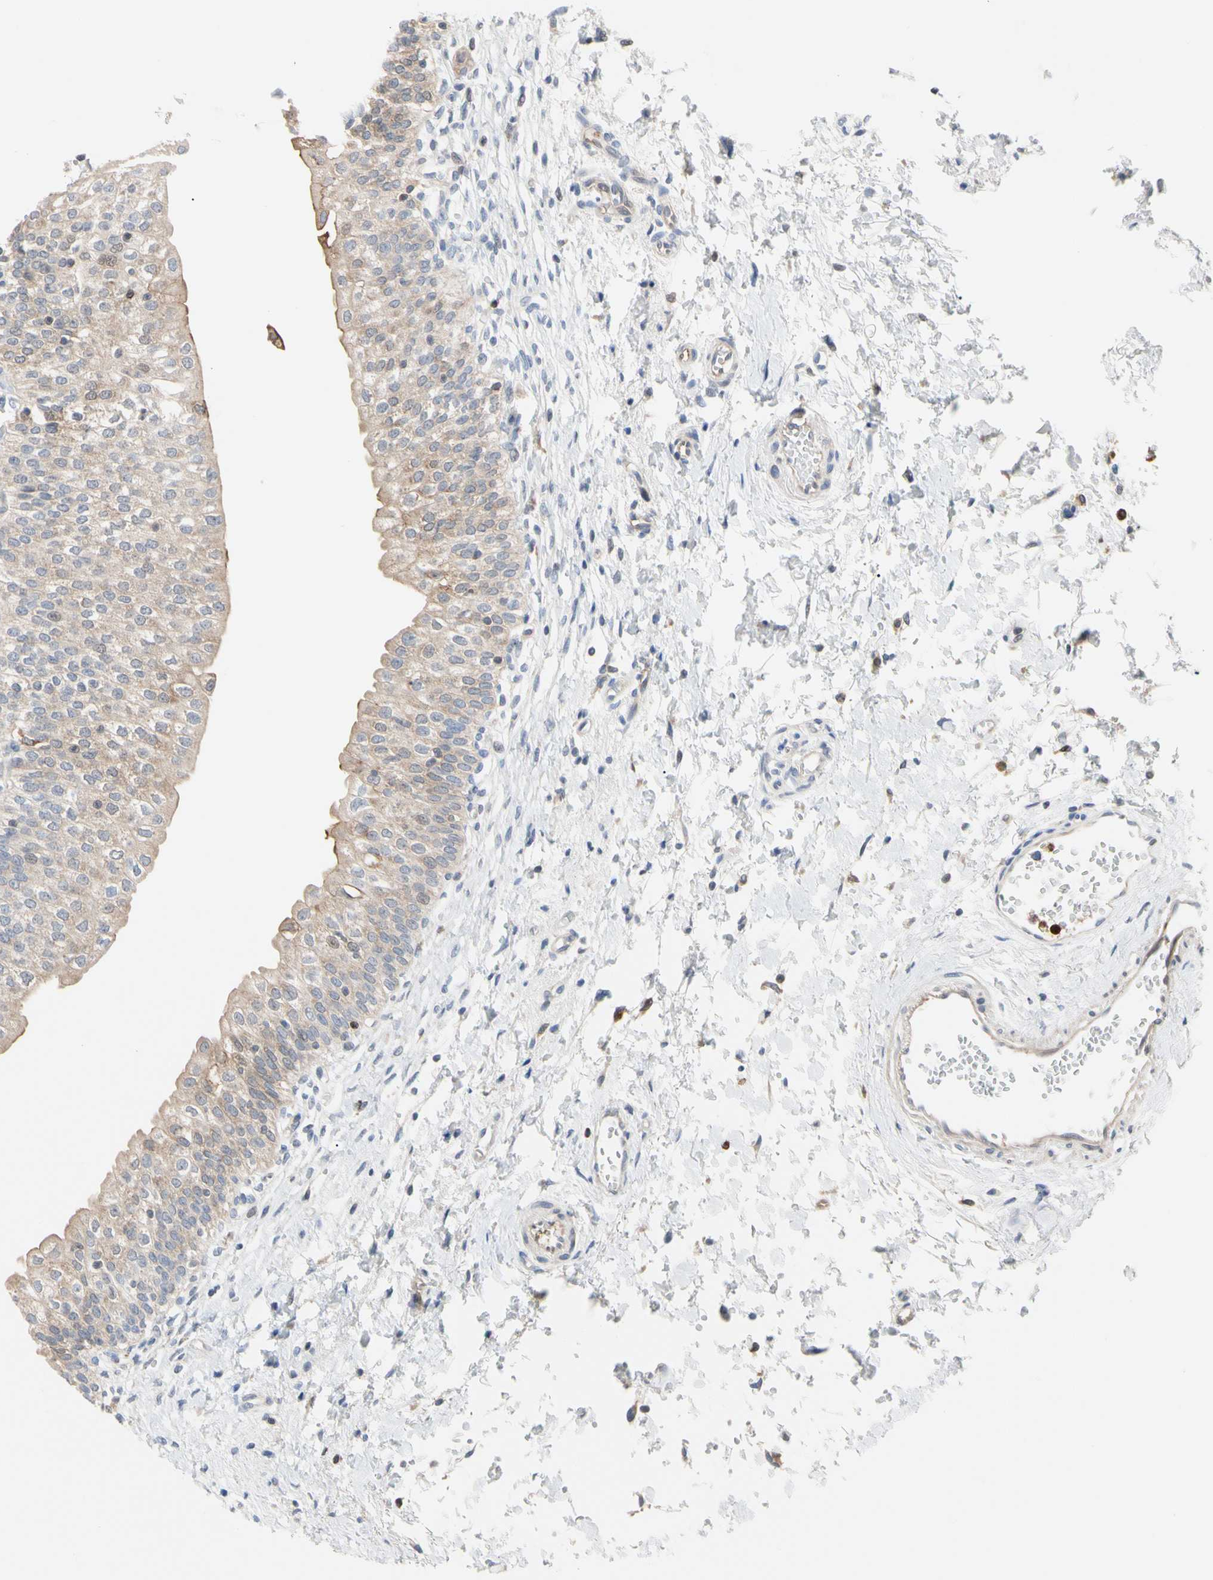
{"staining": {"intensity": "weak", "quantity": ">75%", "location": "cytoplasmic/membranous"}, "tissue": "urinary bladder", "cell_type": "Urothelial cells", "image_type": "normal", "snomed": [{"axis": "morphology", "description": "Normal tissue, NOS"}, {"axis": "topography", "description": "Urinary bladder"}], "caption": "Brown immunohistochemical staining in benign urinary bladder demonstrates weak cytoplasmic/membranous positivity in approximately >75% of urothelial cells.", "gene": "MCL1", "patient": {"sex": "male", "age": 55}}